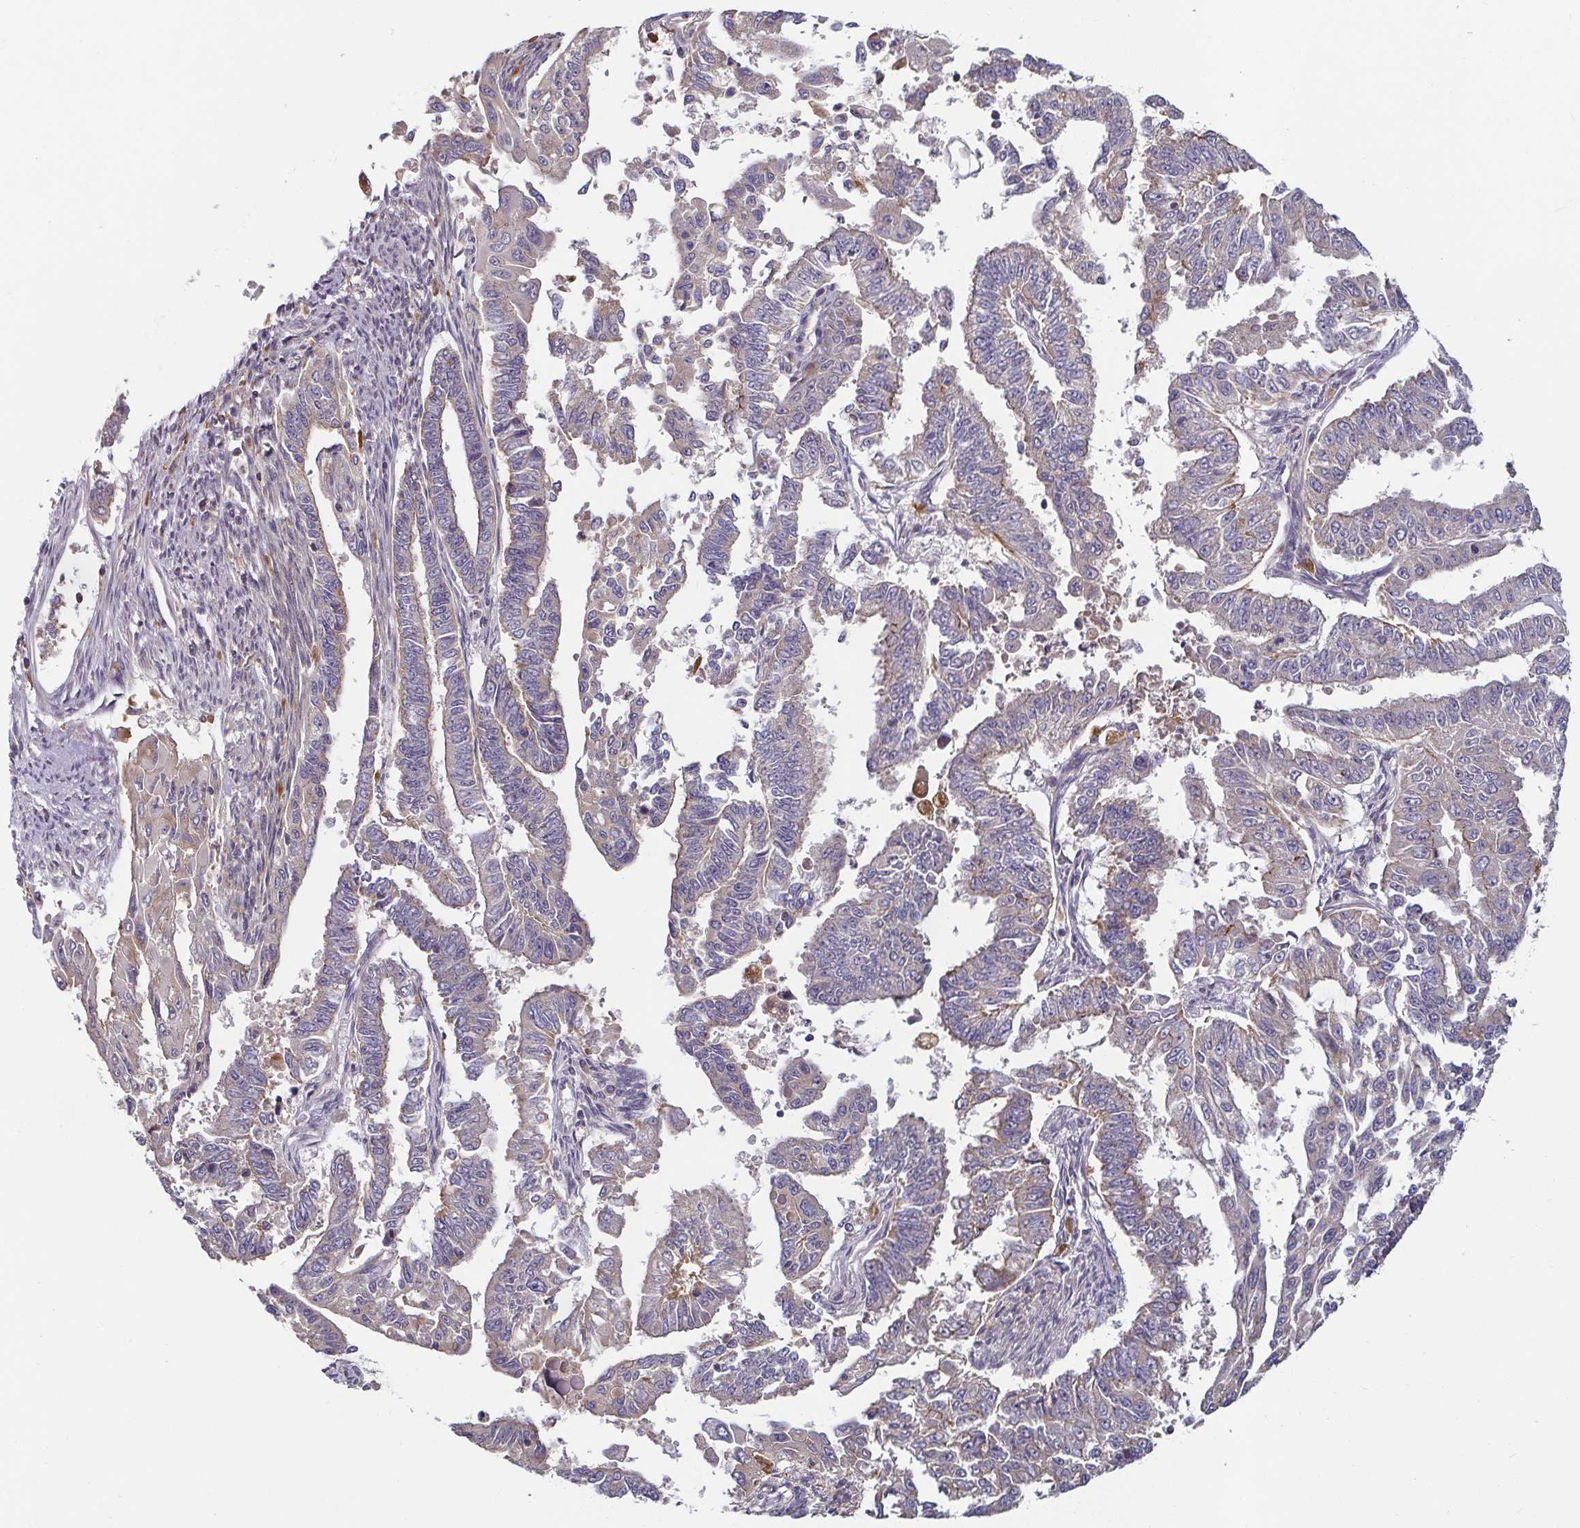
{"staining": {"intensity": "negative", "quantity": "none", "location": "none"}, "tissue": "endometrial cancer", "cell_type": "Tumor cells", "image_type": "cancer", "snomed": [{"axis": "morphology", "description": "Adenocarcinoma, NOS"}, {"axis": "topography", "description": "Uterus"}], "caption": "A histopathology image of human endometrial cancer (adenocarcinoma) is negative for staining in tumor cells. (DAB (3,3'-diaminobenzidine) IHC visualized using brightfield microscopy, high magnification).", "gene": "CDH18", "patient": {"sex": "female", "age": 59}}